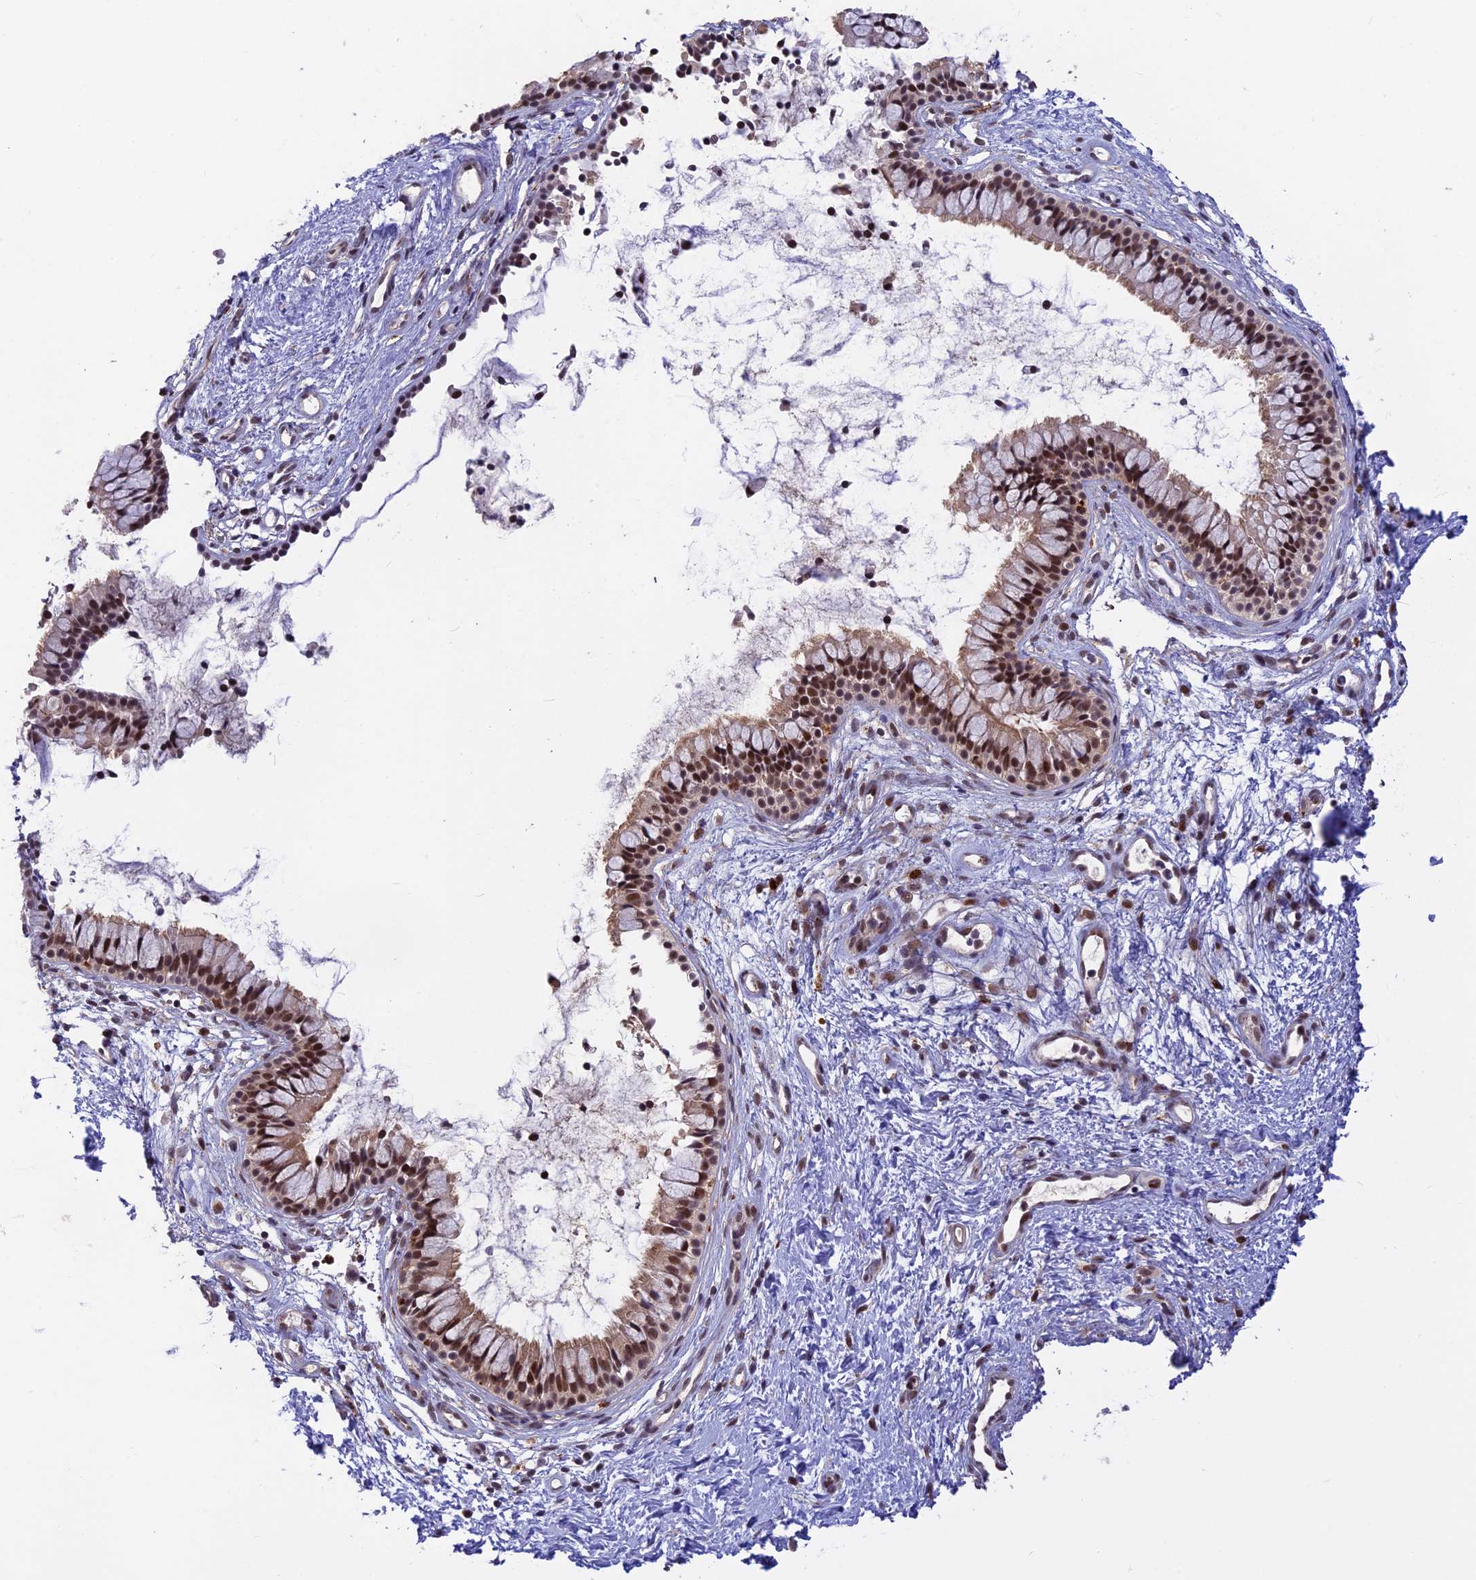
{"staining": {"intensity": "moderate", "quantity": ">75%", "location": "nuclear"}, "tissue": "nasopharynx", "cell_type": "Respiratory epithelial cells", "image_type": "normal", "snomed": [{"axis": "morphology", "description": "Normal tissue, NOS"}, {"axis": "topography", "description": "Nasopharynx"}], "caption": "Nasopharynx stained with DAB immunohistochemistry shows medium levels of moderate nuclear staining in about >75% of respiratory epithelial cells.", "gene": "POLR2C", "patient": {"sex": "male", "age": 82}}